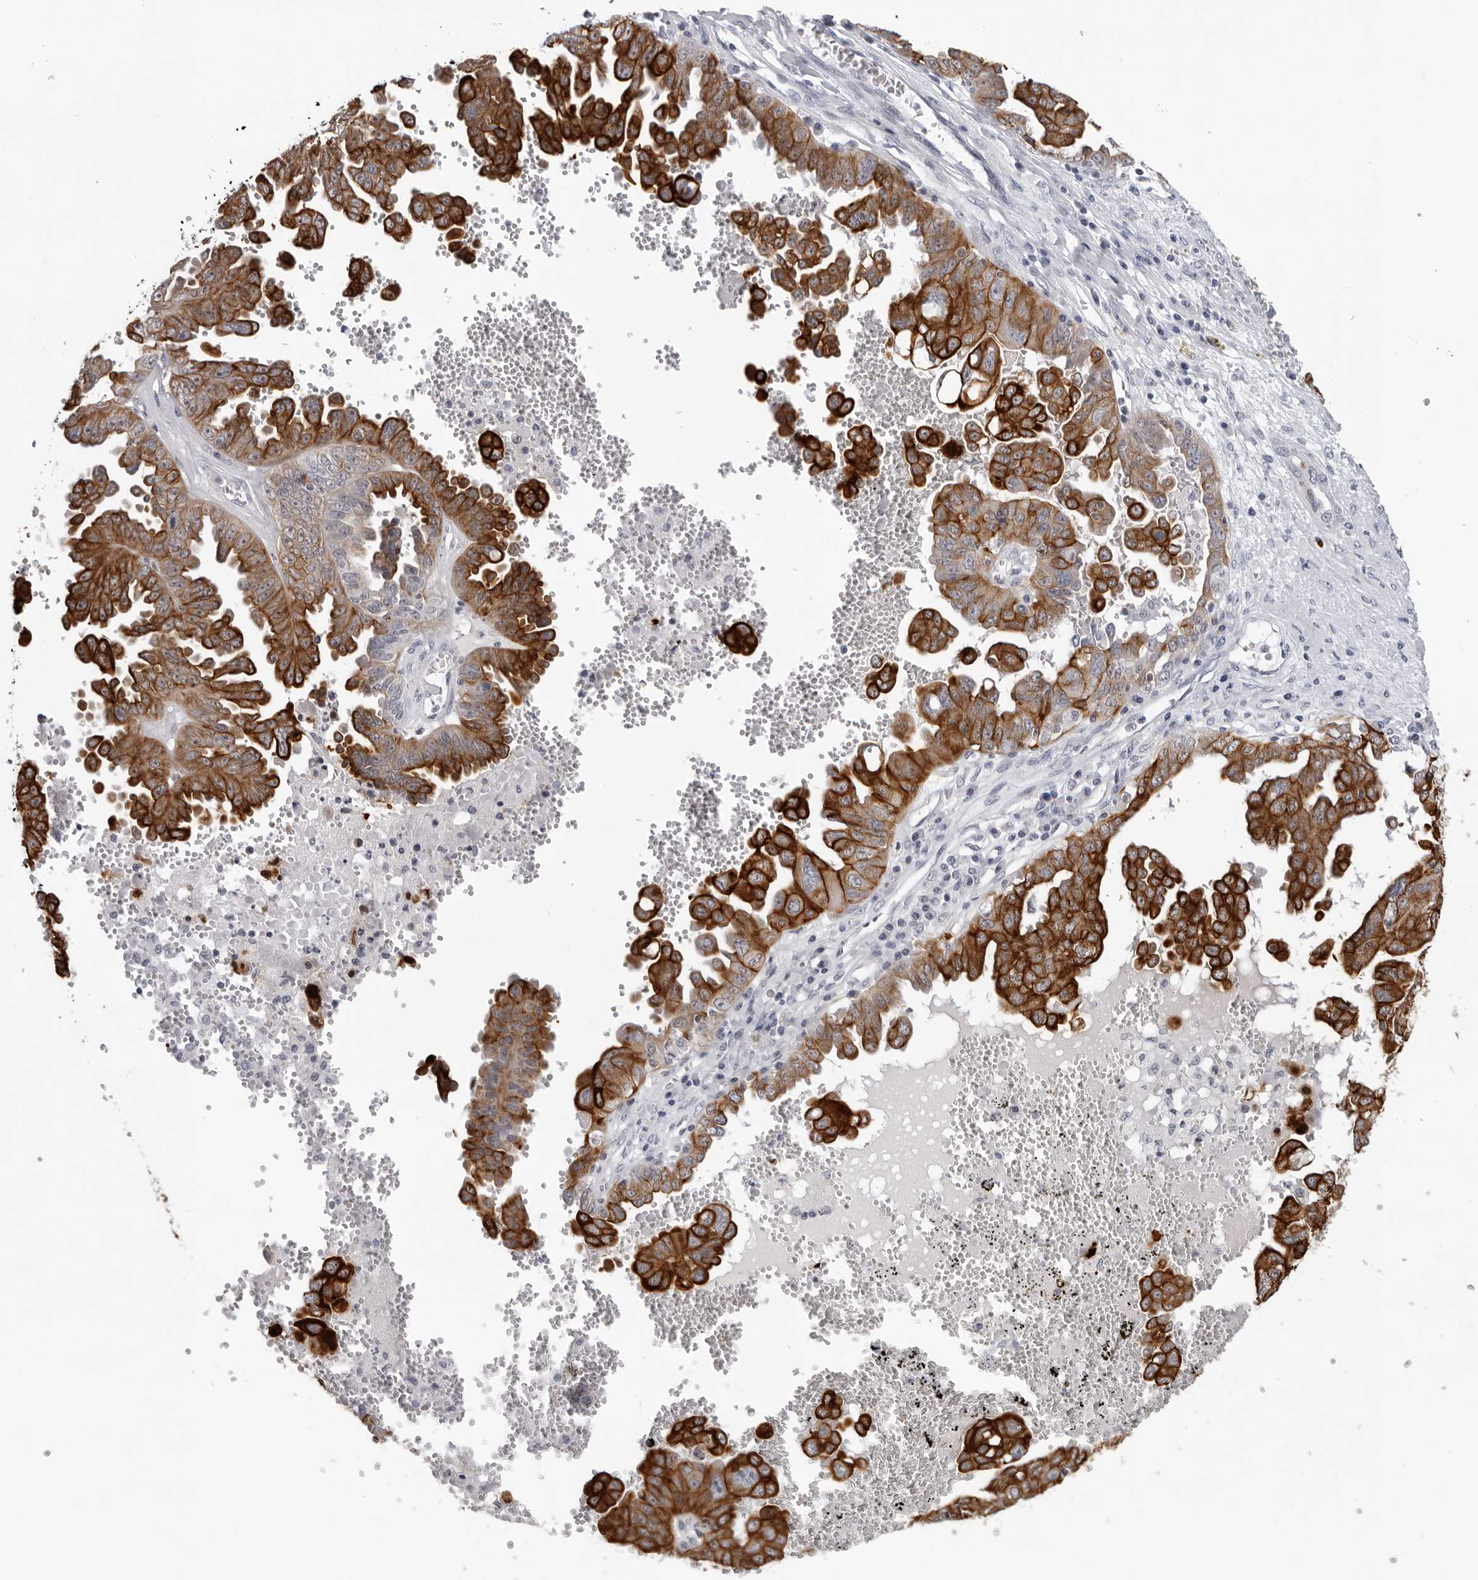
{"staining": {"intensity": "strong", "quantity": ">75%", "location": "cytoplasmic/membranous"}, "tissue": "ovarian cancer", "cell_type": "Tumor cells", "image_type": "cancer", "snomed": [{"axis": "morphology", "description": "Carcinoma, endometroid"}, {"axis": "topography", "description": "Ovary"}], "caption": "Immunohistochemistry (IHC) histopathology image of neoplastic tissue: human ovarian endometroid carcinoma stained using IHC displays high levels of strong protein expression localized specifically in the cytoplasmic/membranous of tumor cells, appearing as a cytoplasmic/membranous brown color.", "gene": "CCDC28B", "patient": {"sex": "female", "age": 62}}